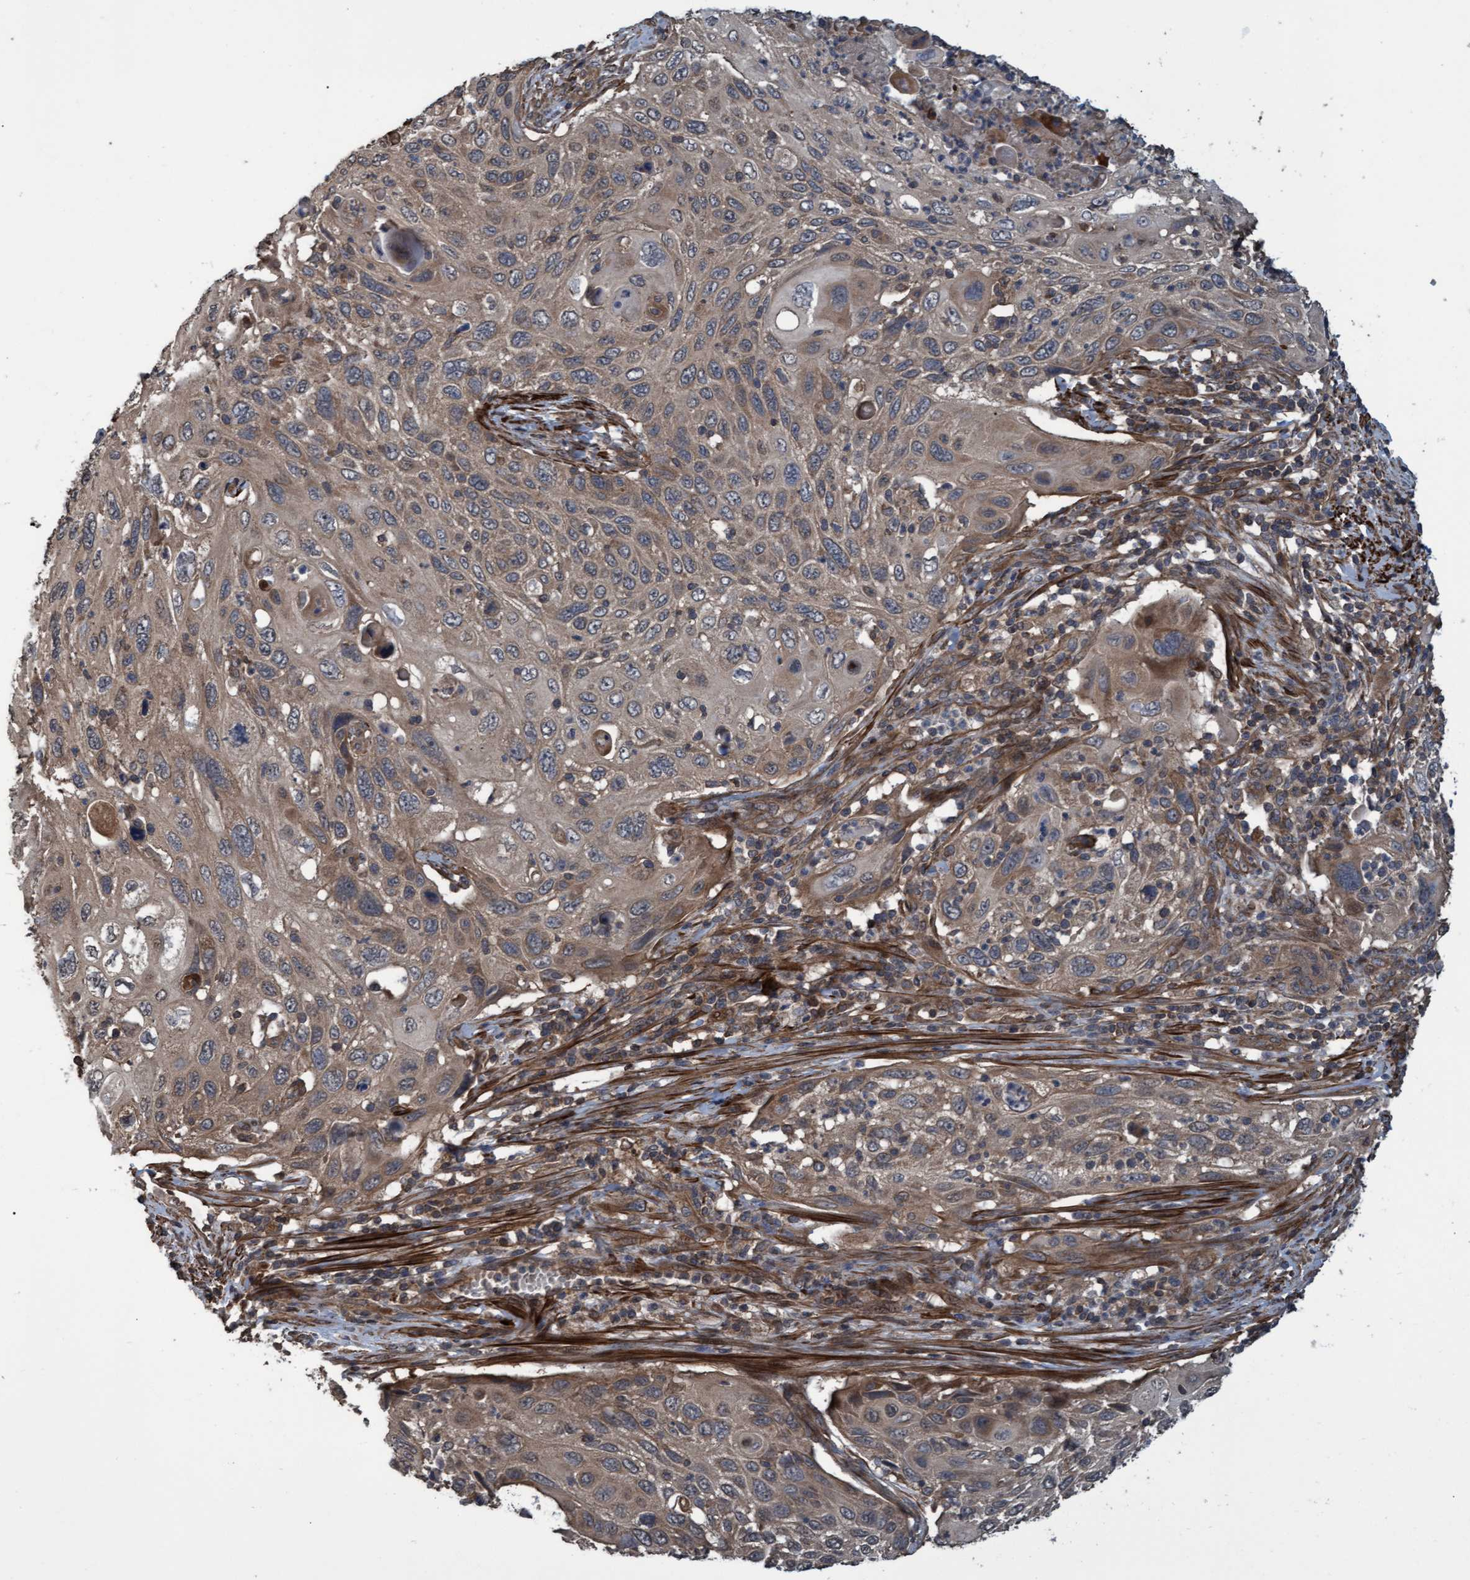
{"staining": {"intensity": "moderate", "quantity": ">75%", "location": "cytoplasmic/membranous"}, "tissue": "cervical cancer", "cell_type": "Tumor cells", "image_type": "cancer", "snomed": [{"axis": "morphology", "description": "Squamous cell carcinoma, NOS"}, {"axis": "topography", "description": "Cervix"}], "caption": "Protein expression by immunohistochemistry (IHC) displays moderate cytoplasmic/membranous expression in about >75% of tumor cells in cervical cancer (squamous cell carcinoma). The staining was performed using DAB to visualize the protein expression in brown, while the nuclei were stained in blue with hematoxylin (Magnification: 20x).", "gene": "GGT6", "patient": {"sex": "female", "age": 70}}